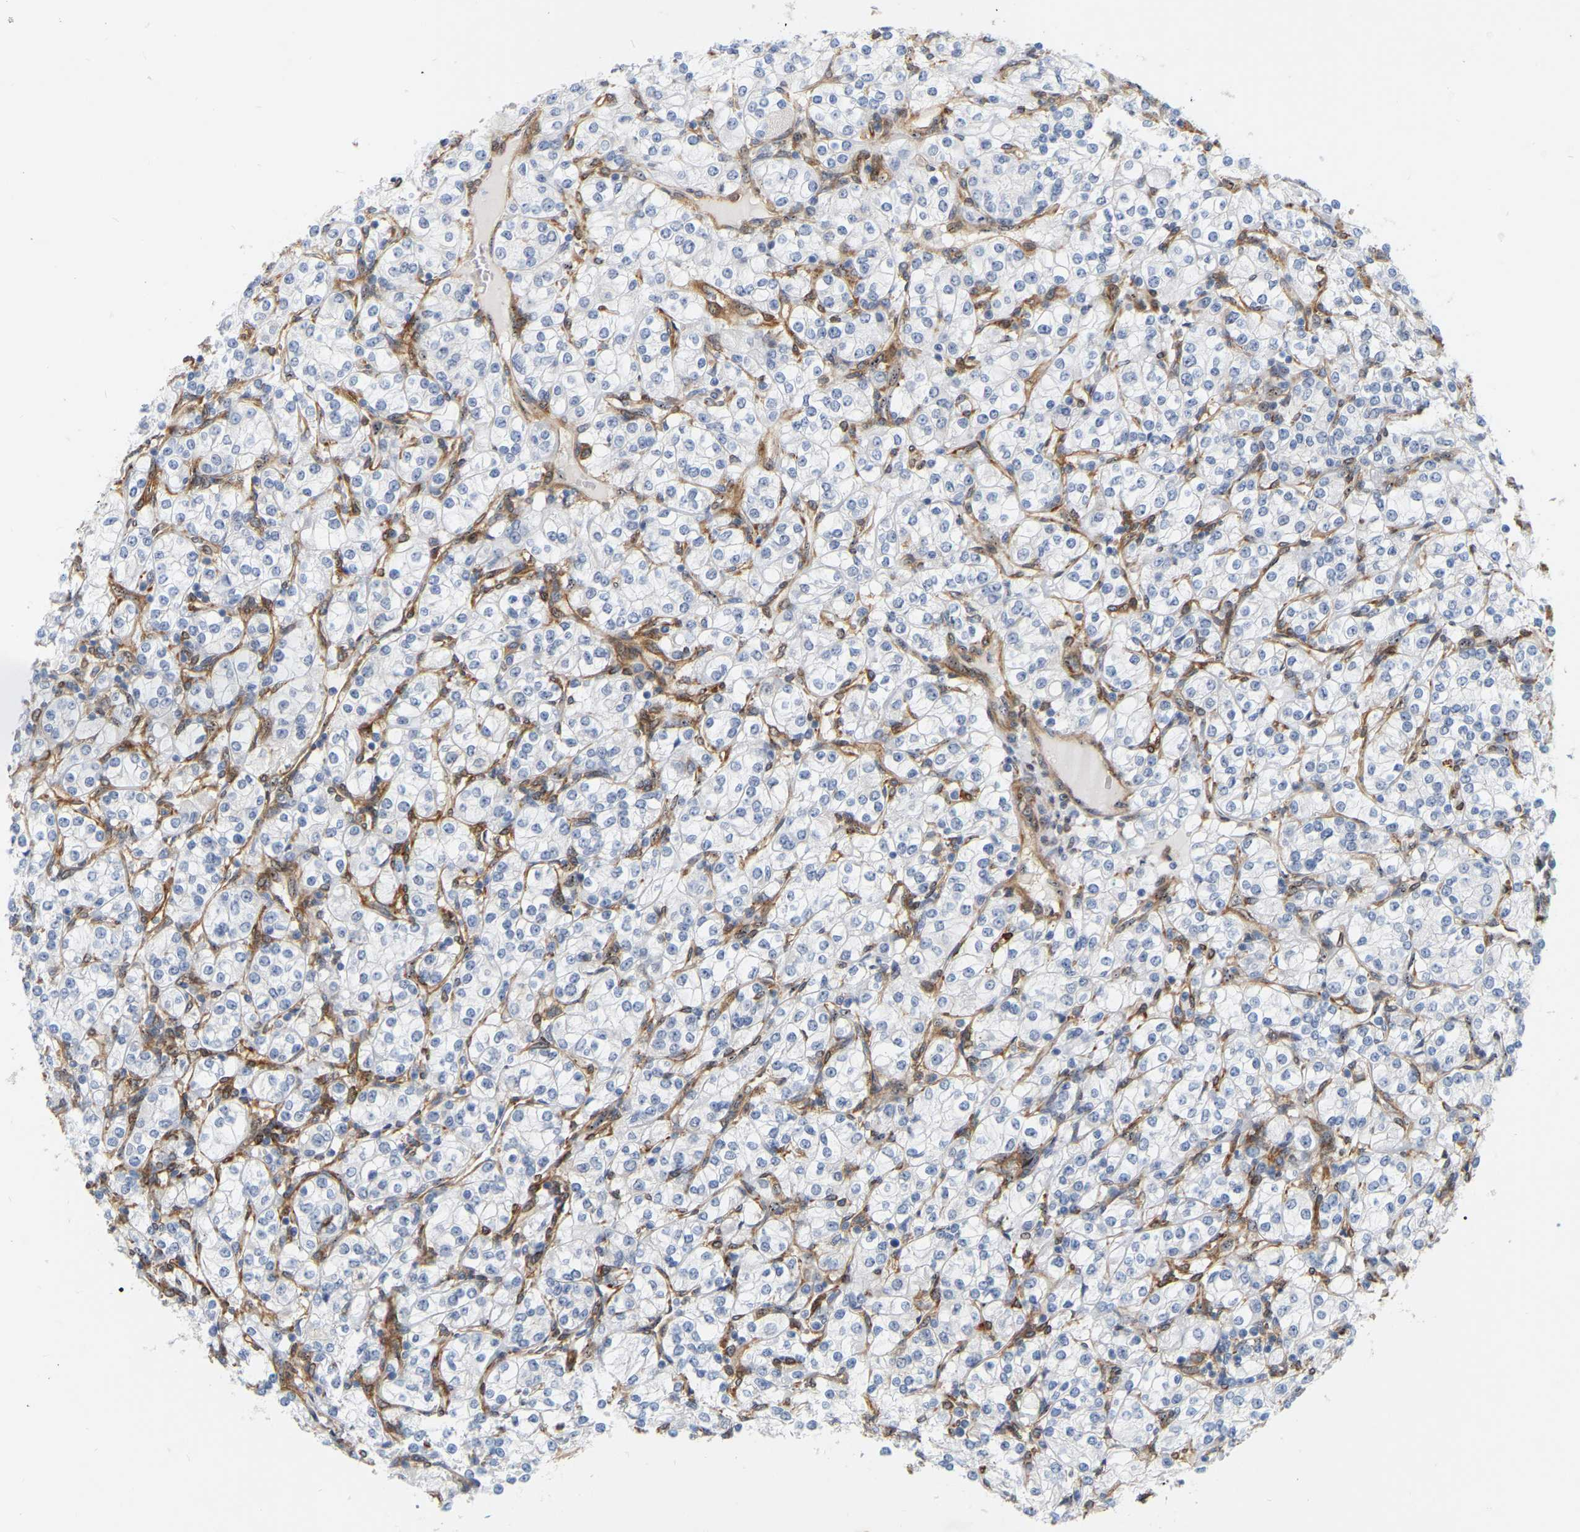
{"staining": {"intensity": "negative", "quantity": "none", "location": "none"}, "tissue": "renal cancer", "cell_type": "Tumor cells", "image_type": "cancer", "snomed": [{"axis": "morphology", "description": "Adenocarcinoma, NOS"}, {"axis": "topography", "description": "Kidney"}], "caption": "IHC of human renal adenocarcinoma shows no positivity in tumor cells.", "gene": "RAPH1", "patient": {"sex": "male", "age": 77}}